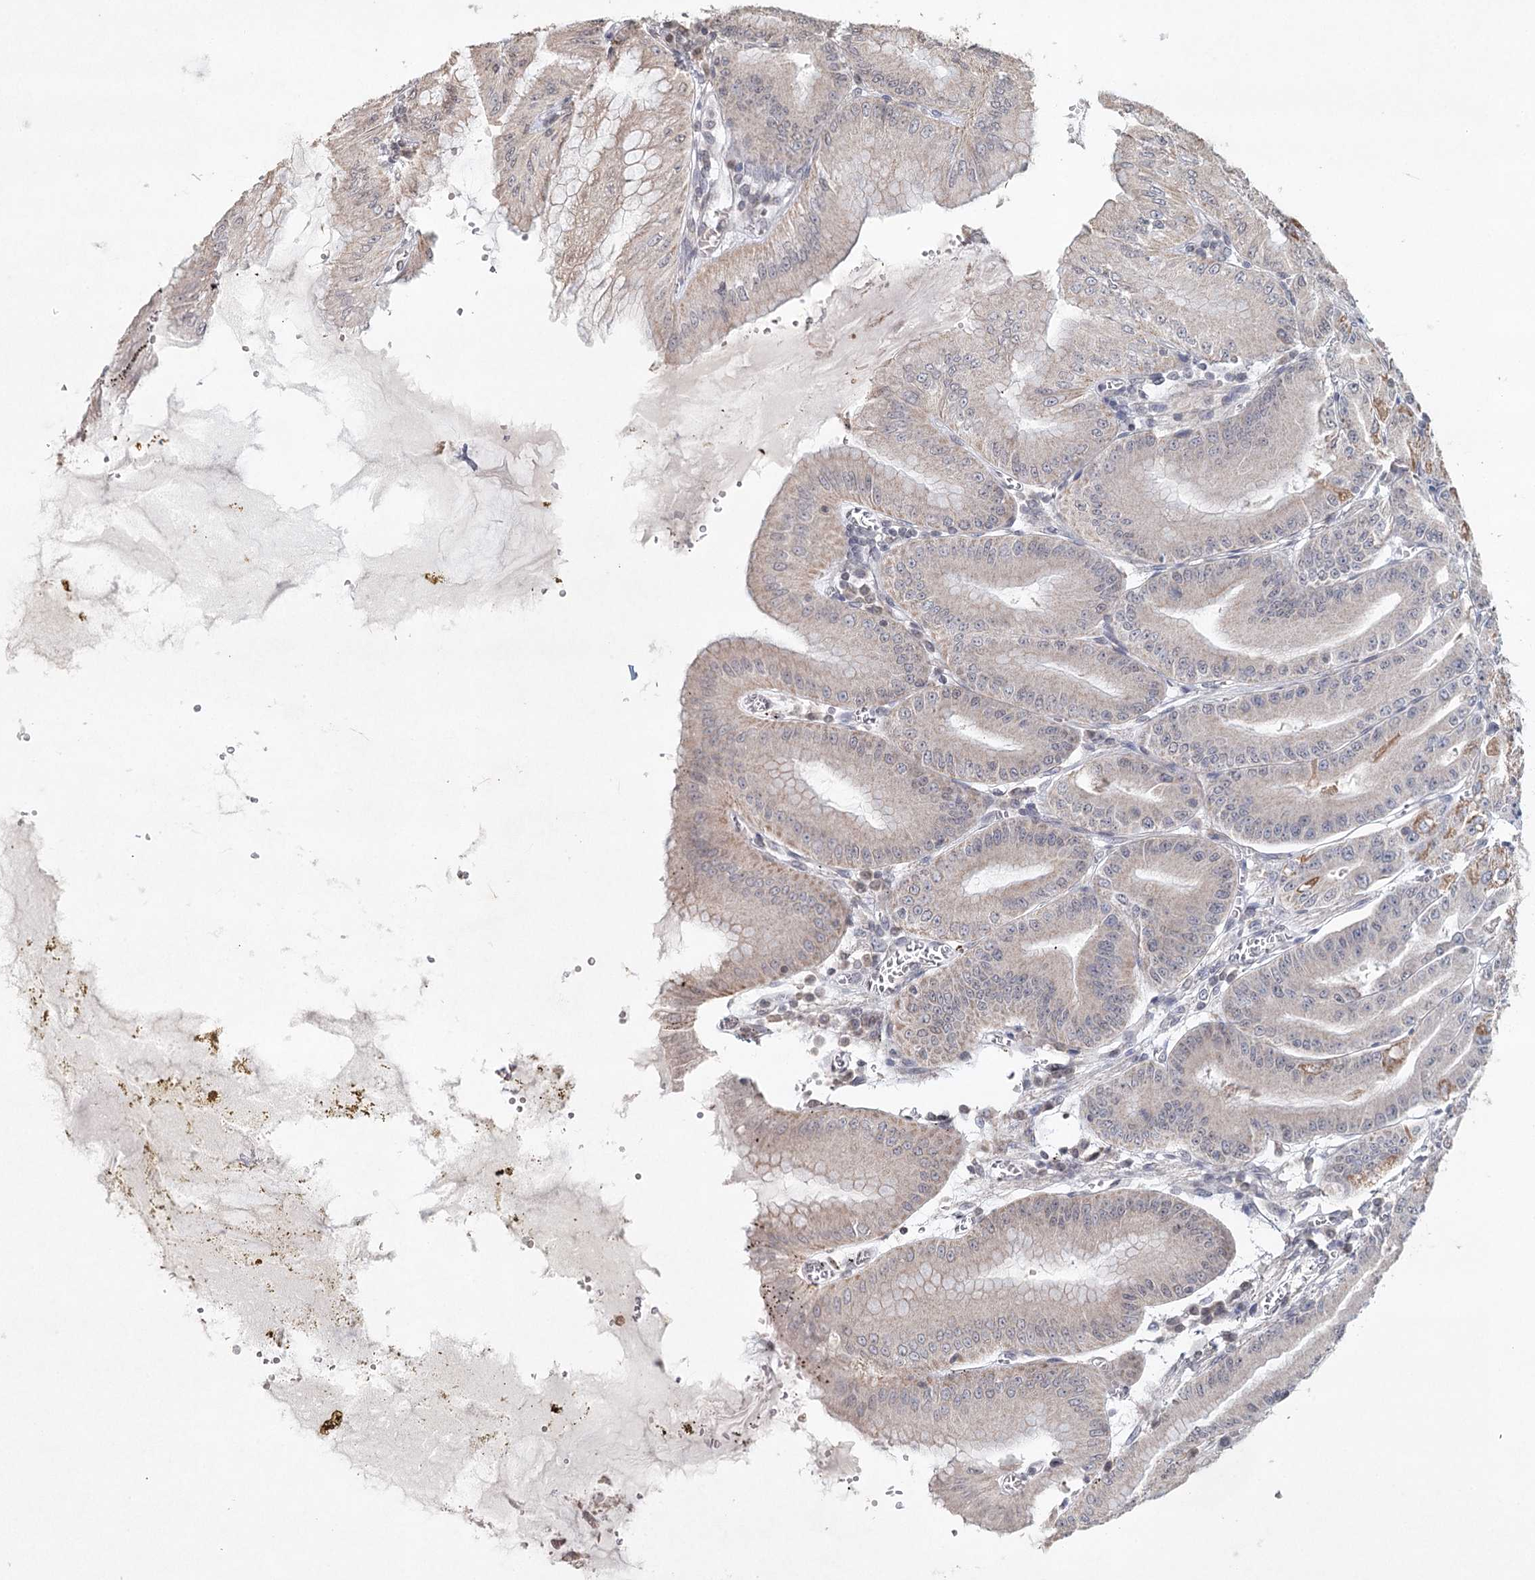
{"staining": {"intensity": "moderate", "quantity": "25%-75%", "location": "cytoplasmic/membranous"}, "tissue": "stomach", "cell_type": "Glandular cells", "image_type": "normal", "snomed": [{"axis": "morphology", "description": "Normal tissue, NOS"}, {"axis": "topography", "description": "Stomach, upper"}, {"axis": "topography", "description": "Stomach, lower"}], "caption": "Immunohistochemical staining of unremarkable stomach shows 25%-75% levels of moderate cytoplasmic/membranous protein expression in about 25%-75% of glandular cells. (DAB = brown stain, brightfield microscopy at high magnification).", "gene": "ICOS", "patient": {"sex": "male", "age": 71}}